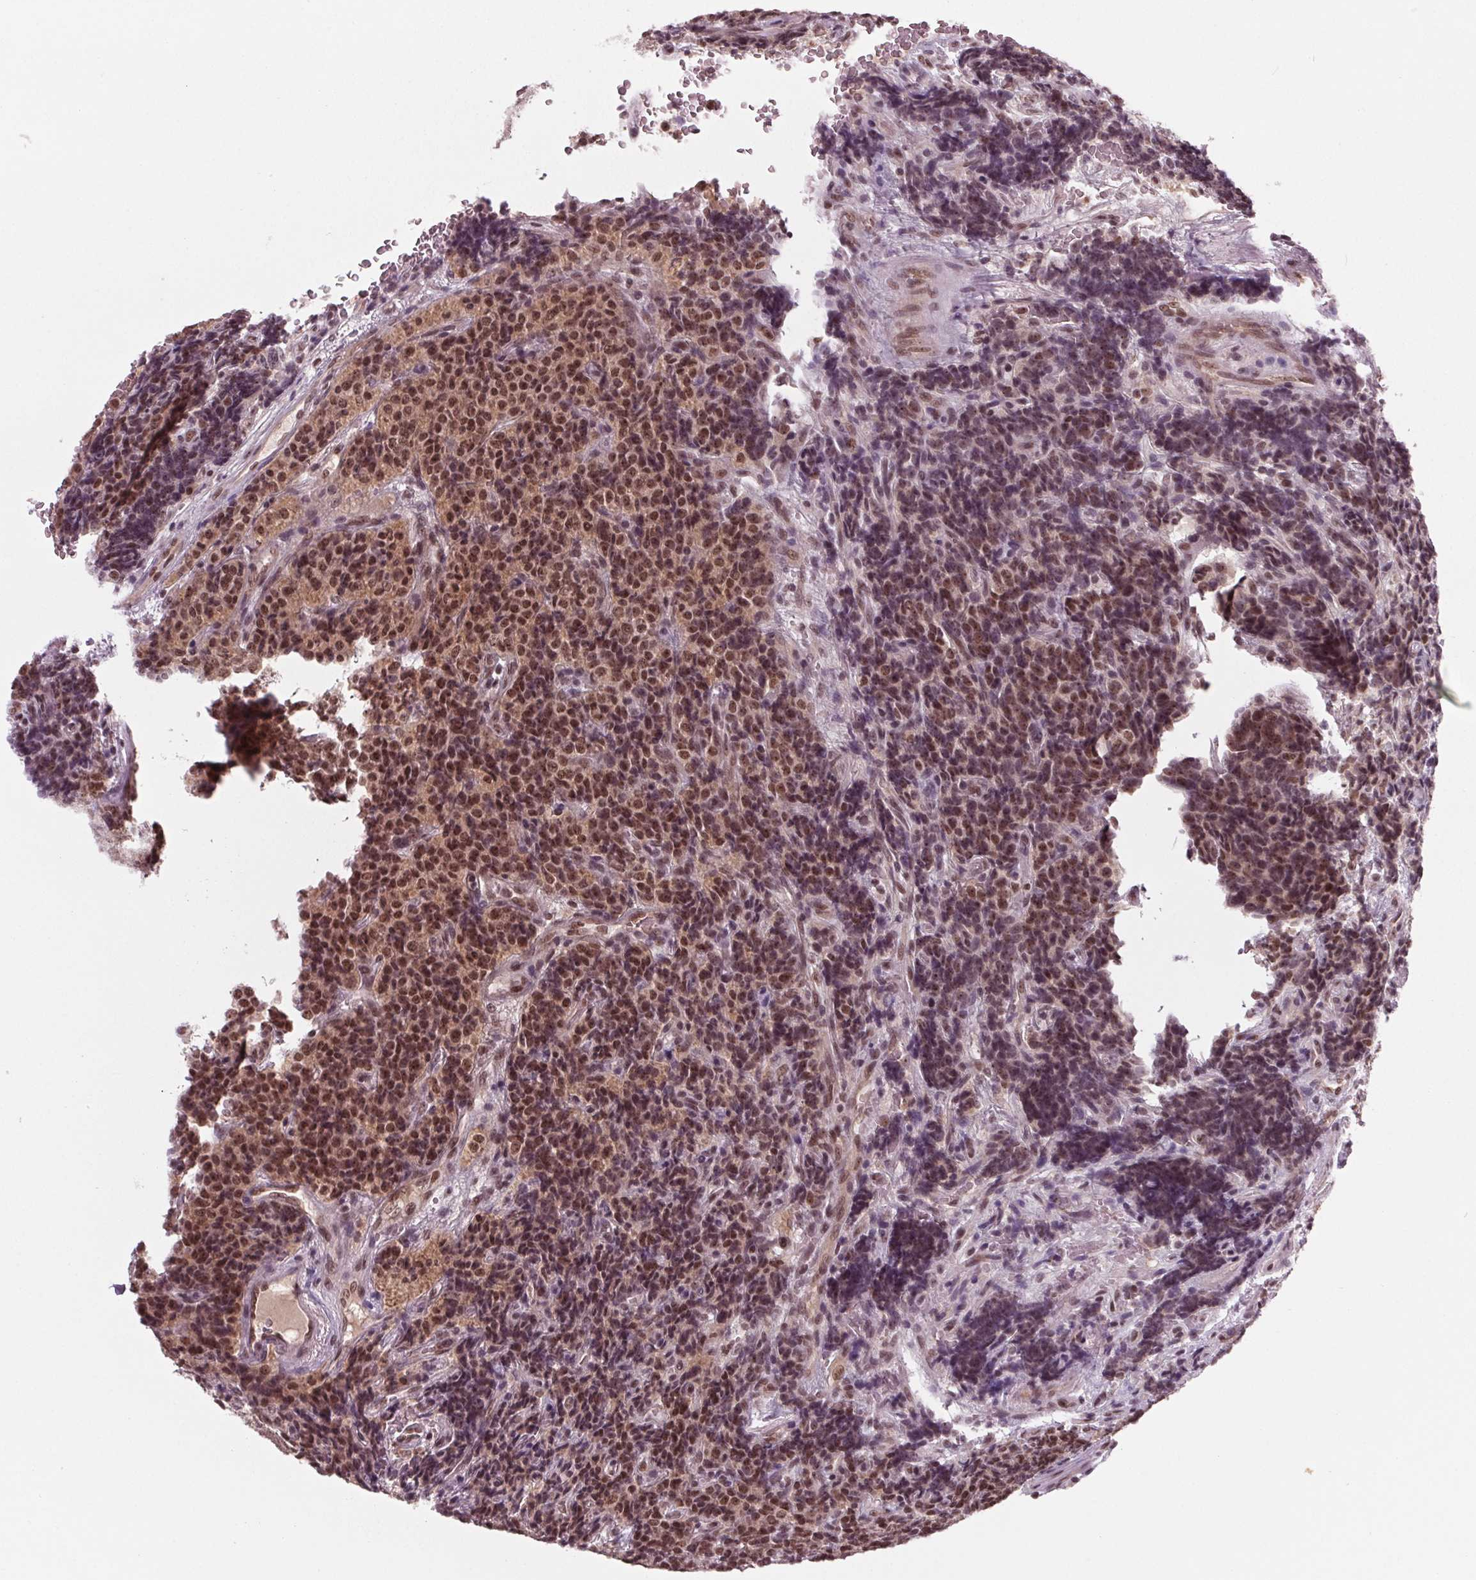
{"staining": {"intensity": "moderate", "quantity": ">75%", "location": "nuclear"}, "tissue": "carcinoid", "cell_type": "Tumor cells", "image_type": "cancer", "snomed": [{"axis": "morphology", "description": "Carcinoid, malignant, NOS"}, {"axis": "topography", "description": "Pancreas"}], "caption": "The immunohistochemical stain shows moderate nuclear positivity in tumor cells of carcinoid (malignant) tissue.", "gene": "DDX41", "patient": {"sex": "male", "age": 36}}